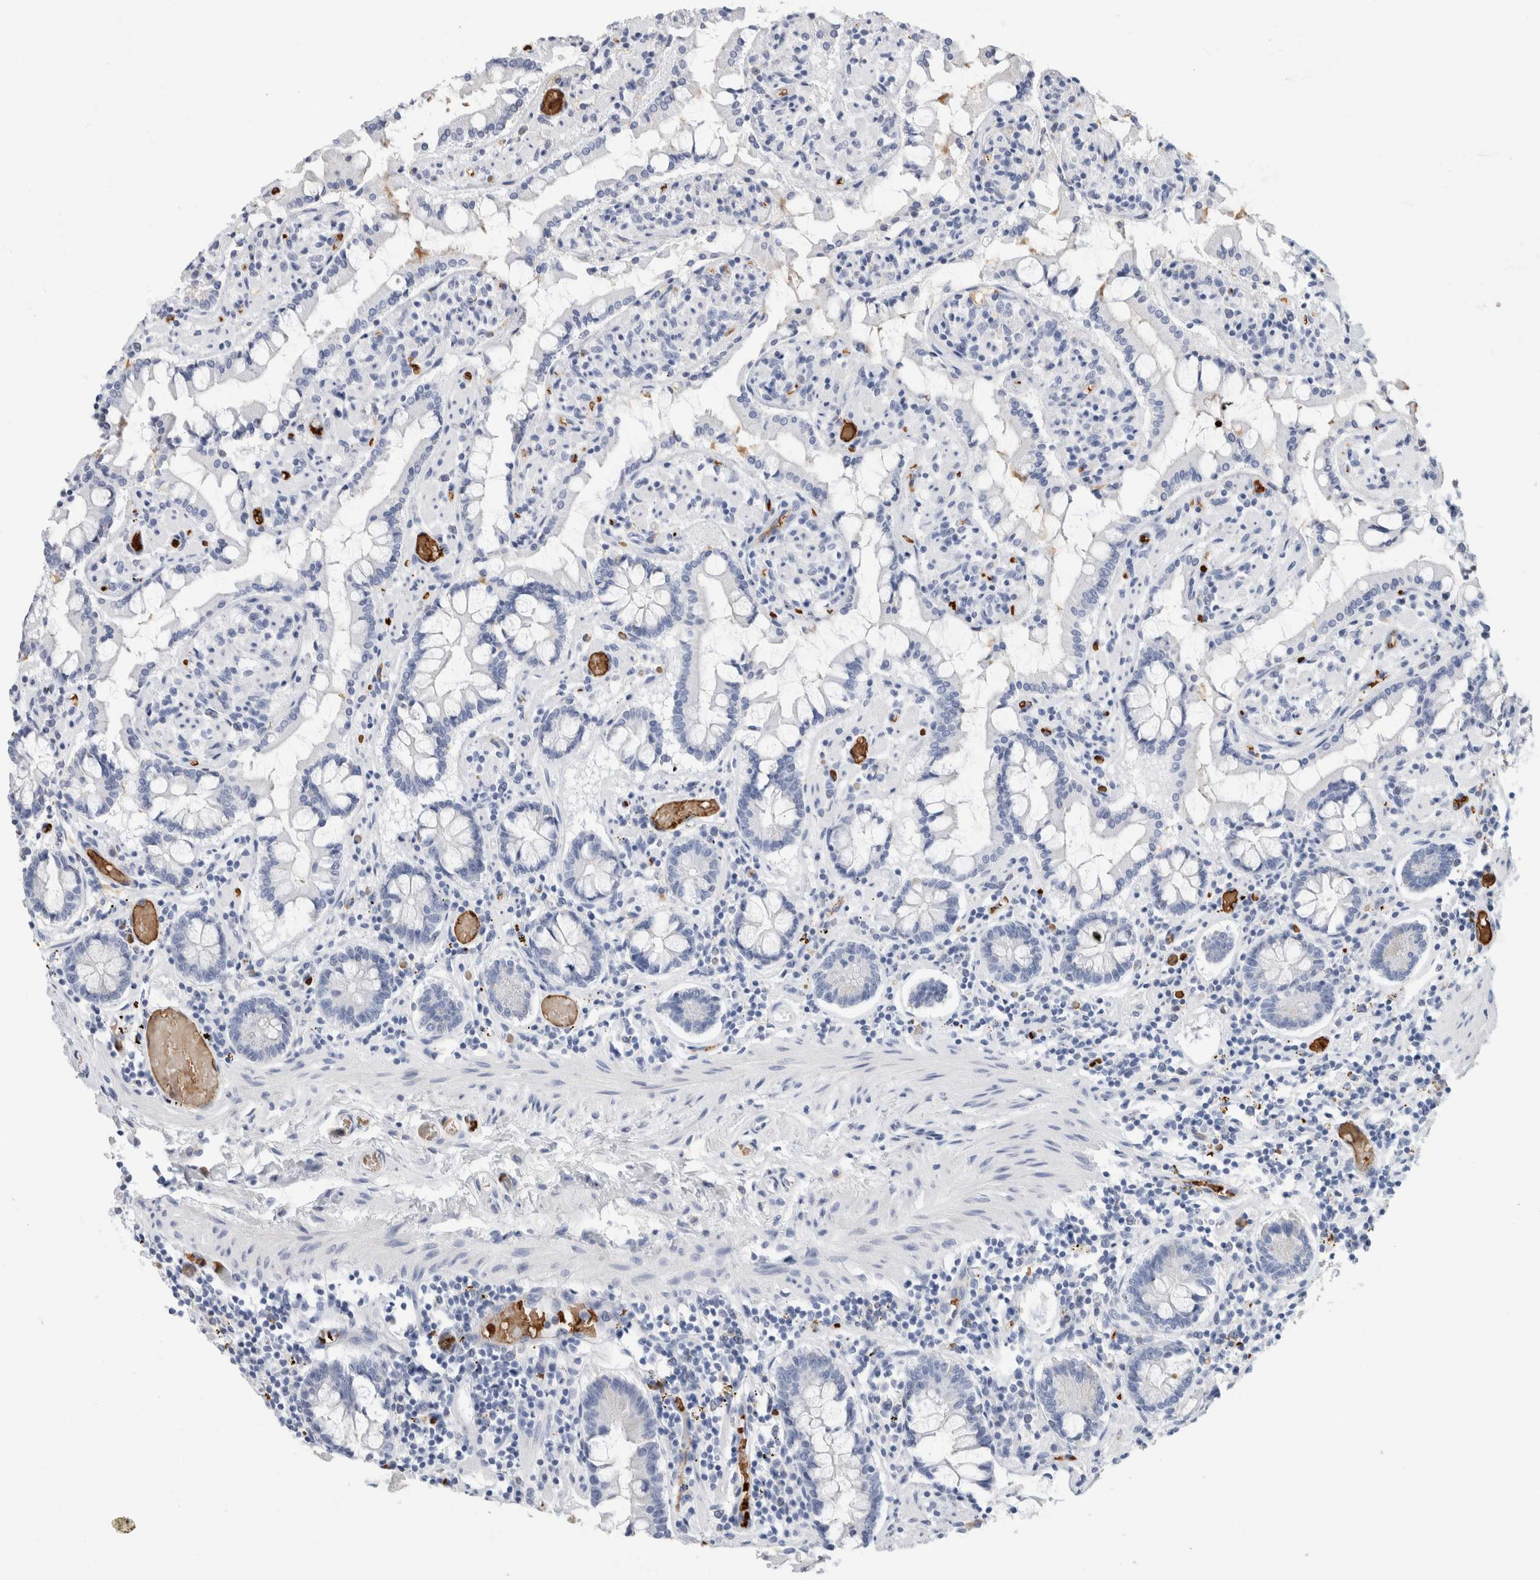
{"staining": {"intensity": "negative", "quantity": "none", "location": "none"}, "tissue": "small intestine", "cell_type": "Glandular cells", "image_type": "normal", "snomed": [{"axis": "morphology", "description": "Normal tissue, NOS"}, {"axis": "topography", "description": "Small intestine"}], "caption": "The image displays no significant expression in glandular cells of small intestine.", "gene": "CA1", "patient": {"sex": "male", "age": 41}}